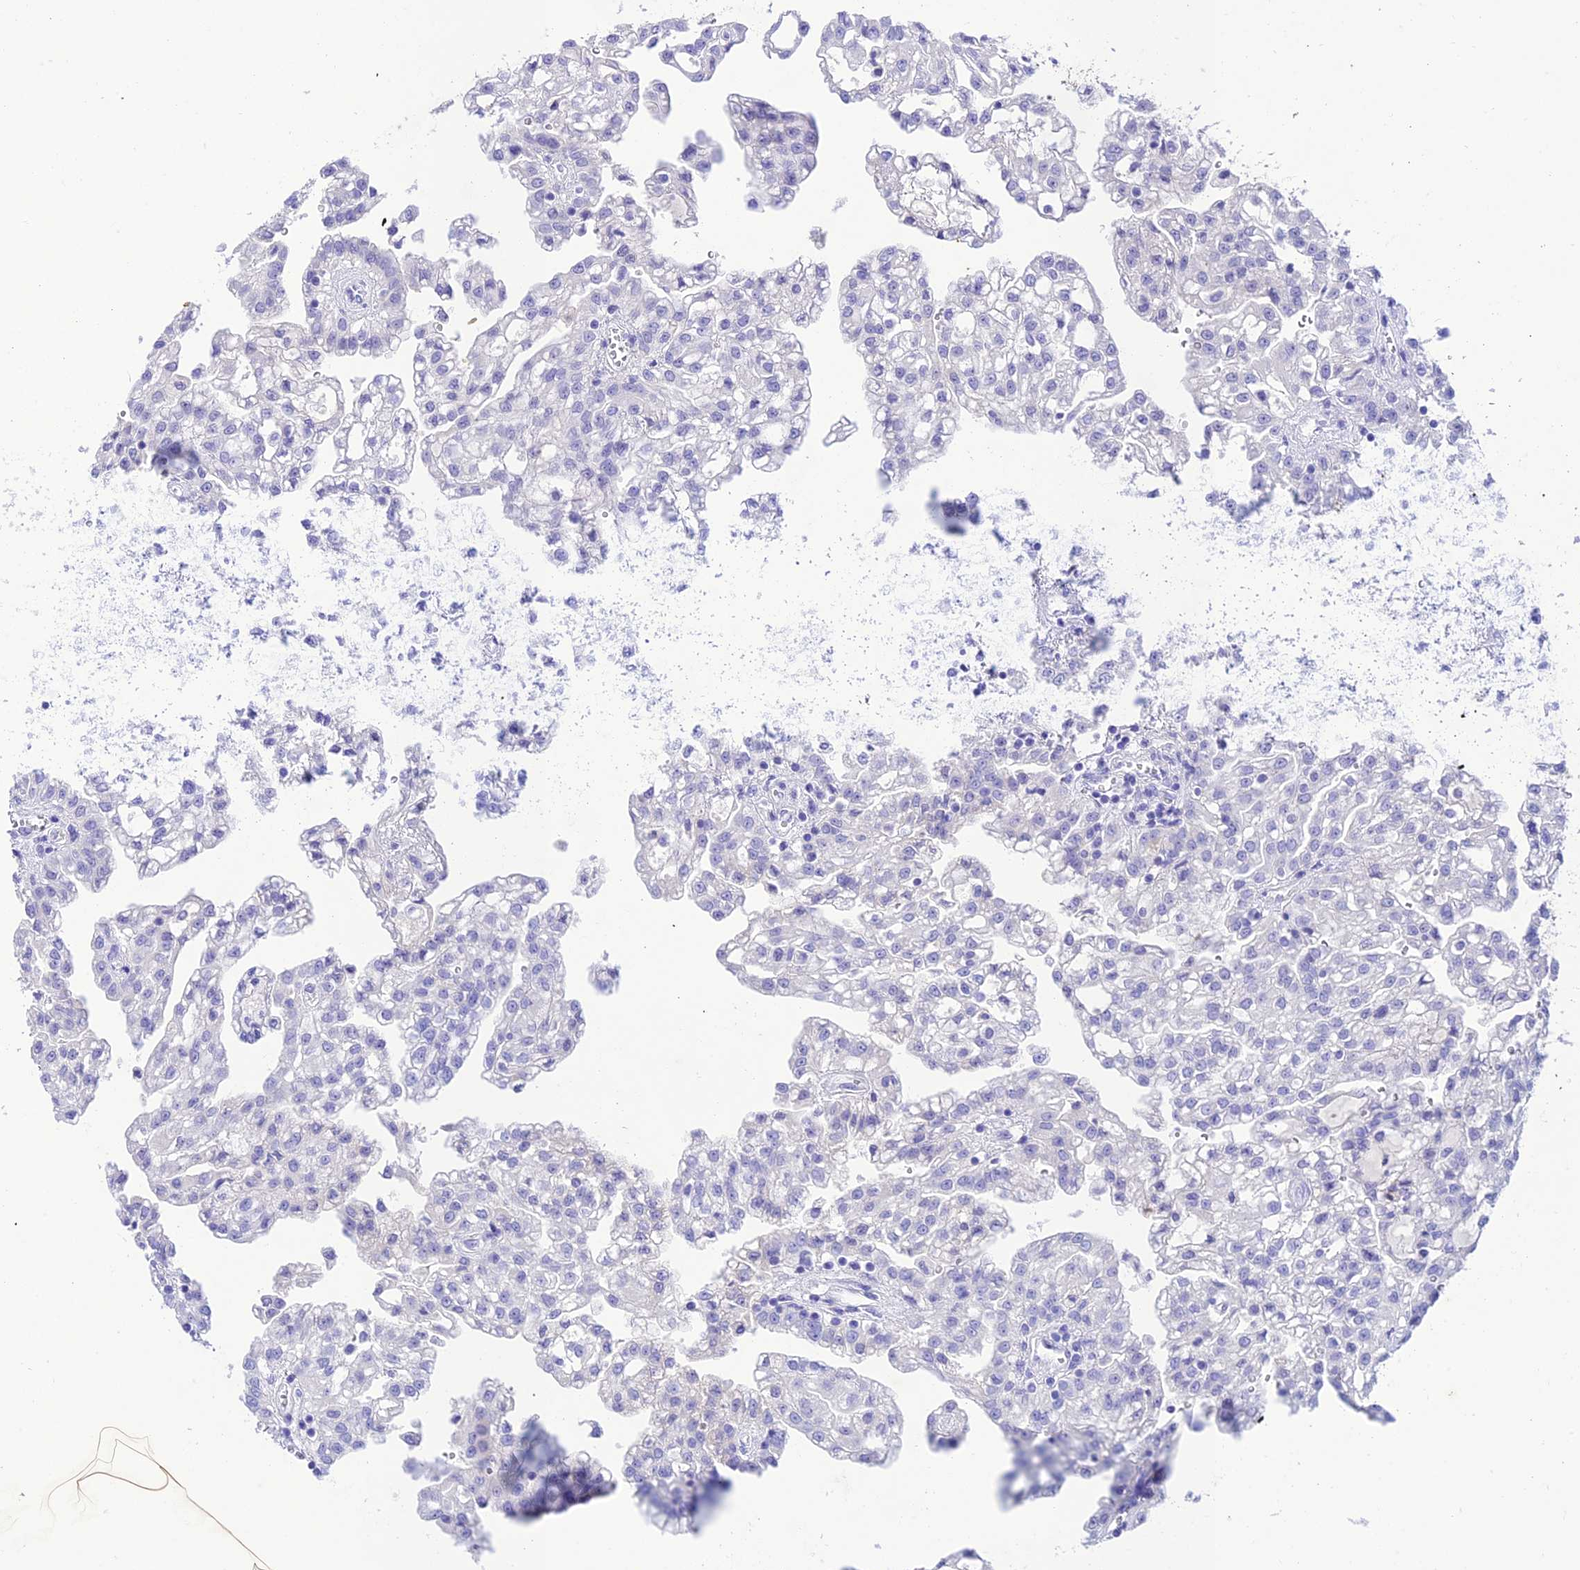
{"staining": {"intensity": "negative", "quantity": "none", "location": "none"}, "tissue": "renal cancer", "cell_type": "Tumor cells", "image_type": "cancer", "snomed": [{"axis": "morphology", "description": "Adenocarcinoma, NOS"}, {"axis": "topography", "description": "Kidney"}], "caption": "Tumor cells show no significant protein positivity in renal cancer (adenocarcinoma).", "gene": "NLRP6", "patient": {"sex": "male", "age": 63}}